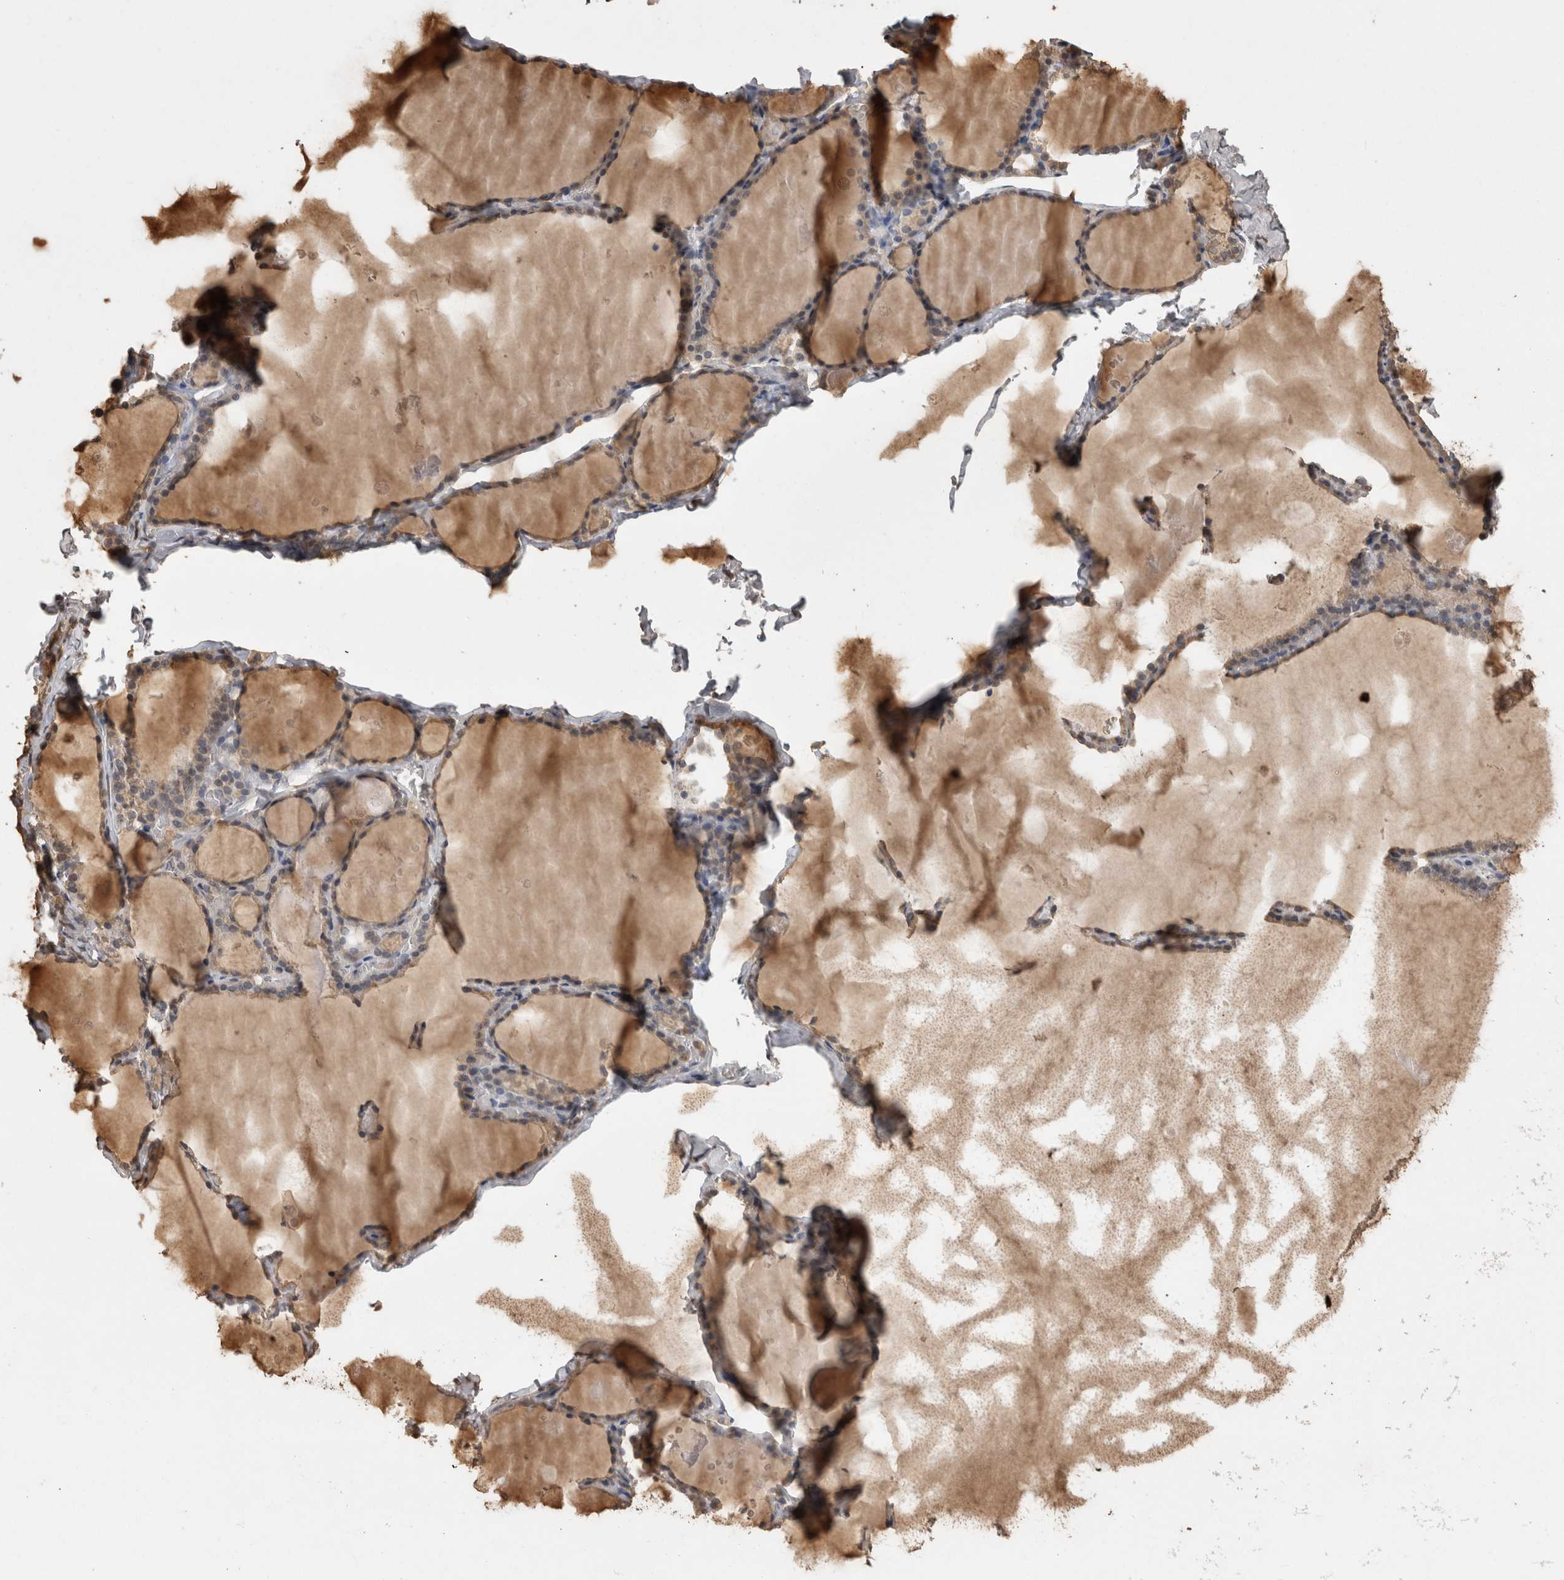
{"staining": {"intensity": "moderate", "quantity": ">75%", "location": "cytoplasmic/membranous"}, "tissue": "thyroid gland", "cell_type": "Glandular cells", "image_type": "normal", "snomed": [{"axis": "morphology", "description": "Normal tissue, NOS"}, {"axis": "topography", "description": "Thyroid gland"}], "caption": "DAB immunohistochemical staining of normal thyroid gland exhibits moderate cytoplasmic/membranous protein positivity in about >75% of glandular cells. Using DAB (brown) and hematoxylin (blue) stains, captured at high magnification using brightfield microscopy.", "gene": "SOCS5", "patient": {"sex": "male", "age": 56}}